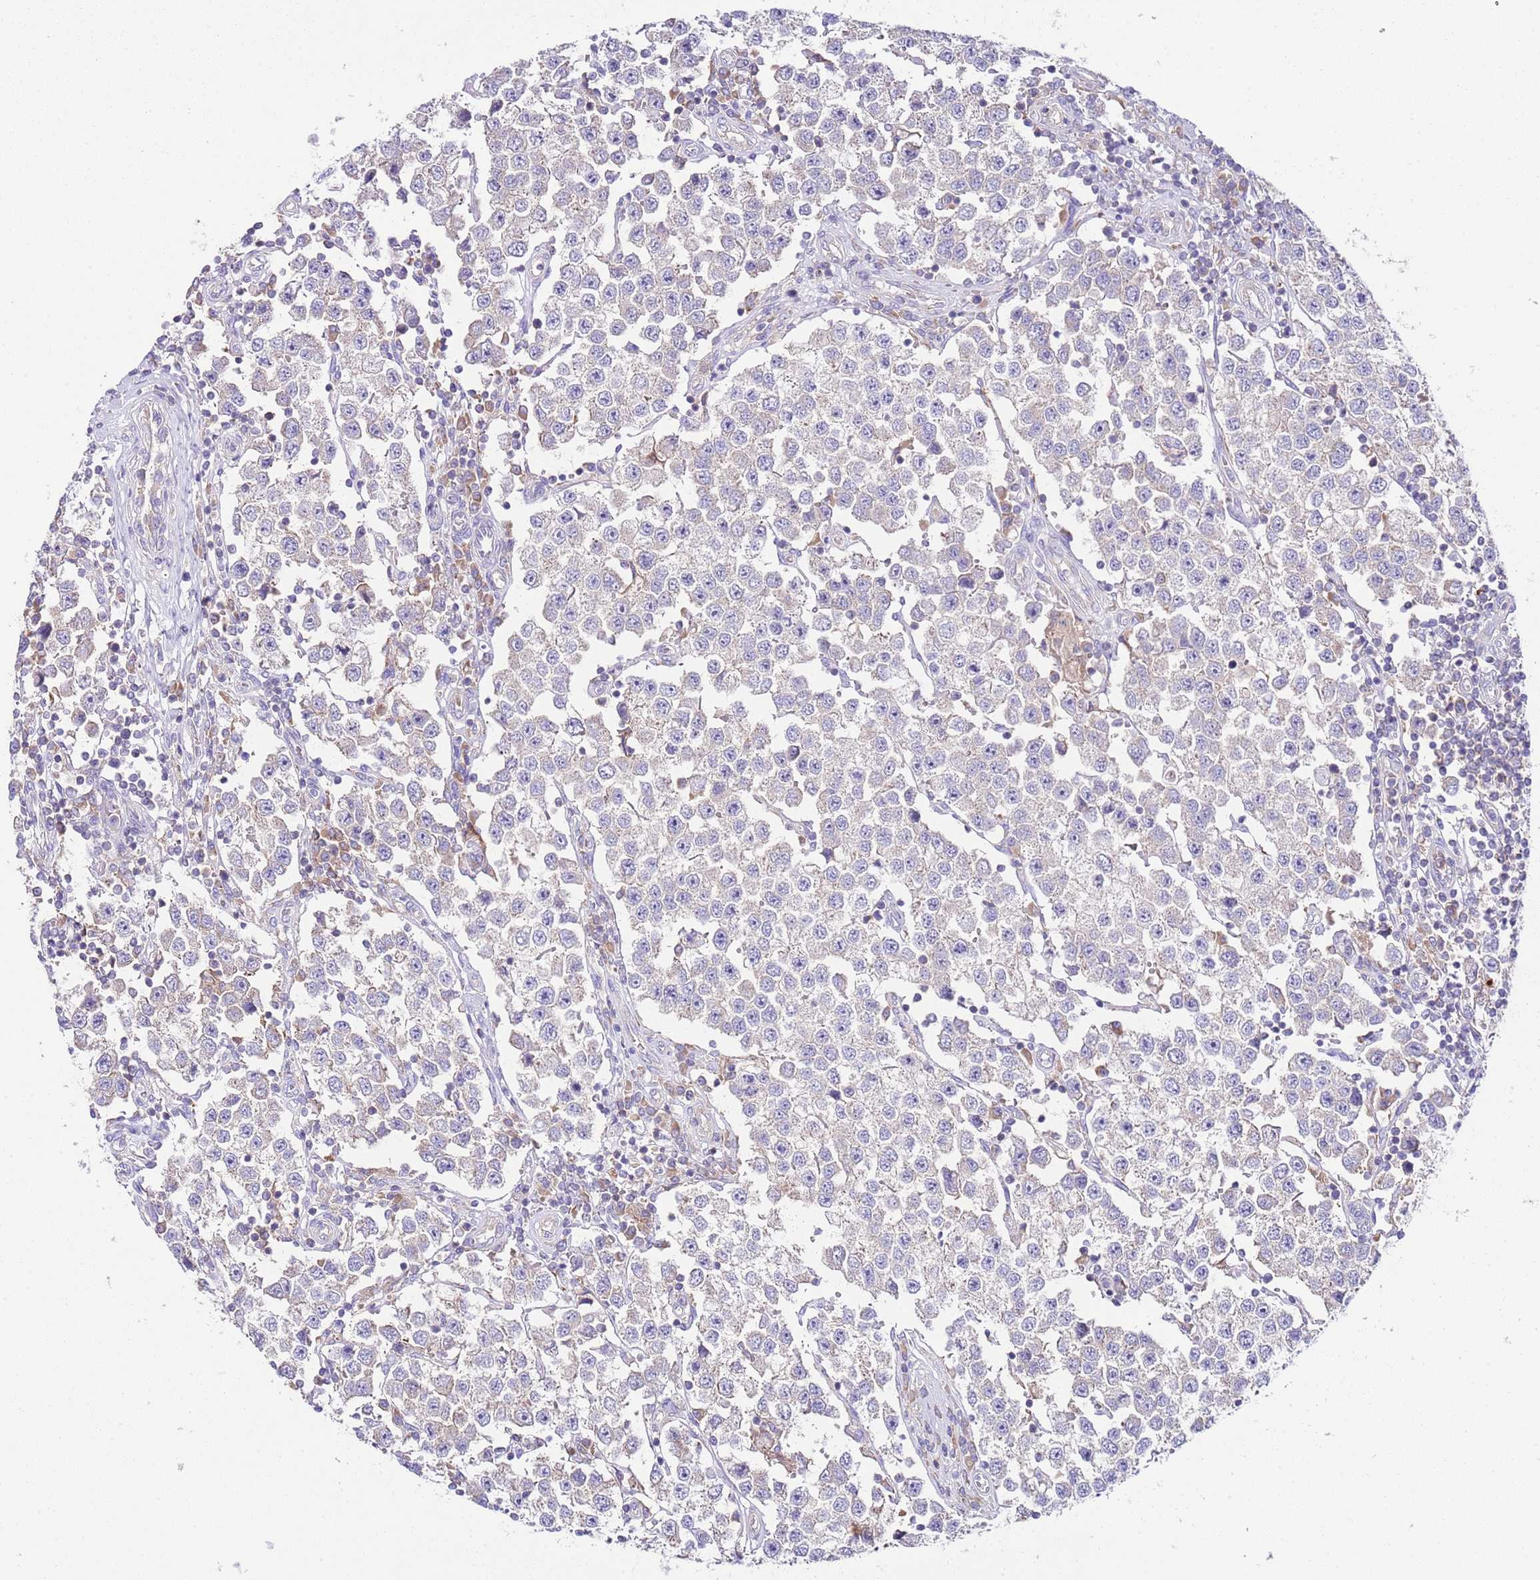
{"staining": {"intensity": "negative", "quantity": "none", "location": "none"}, "tissue": "testis cancer", "cell_type": "Tumor cells", "image_type": "cancer", "snomed": [{"axis": "morphology", "description": "Seminoma, NOS"}, {"axis": "topography", "description": "Testis"}], "caption": "Tumor cells show no significant expression in testis seminoma. Brightfield microscopy of immunohistochemistry (IHC) stained with DAB (3,3'-diaminobenzidine) (brown) and hematoxylin (blue), captured at high magnification.", "gene": "RPS10", "patient": {"sex": "male", "age": 37}}